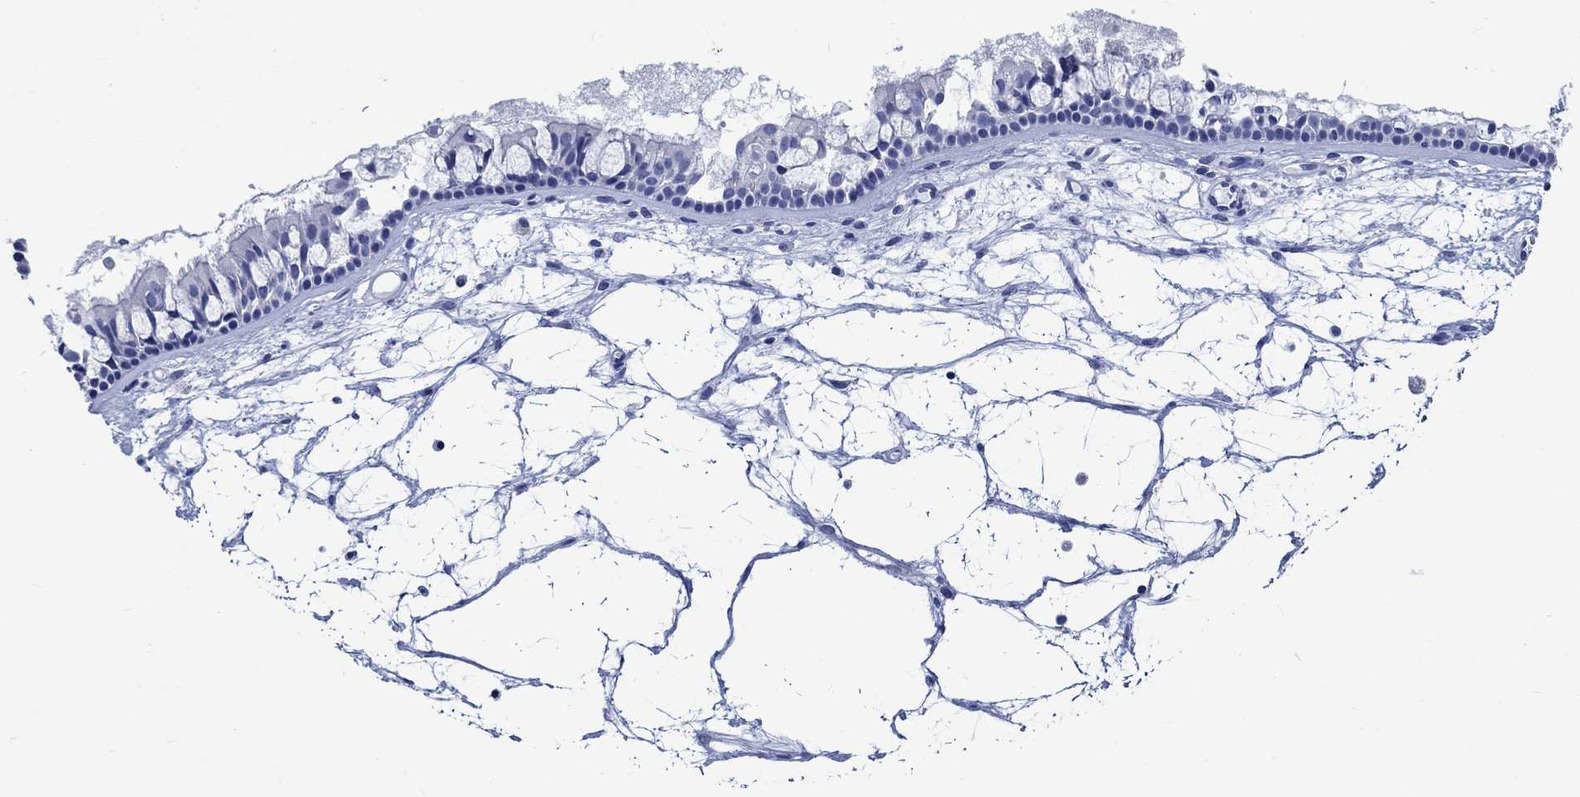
{"staining": {"intensity": "negative", "quantity": "none", "location": "none"}, "tissue": "nasopharynx", "cell_type": "Respiratory epithelial cells", "image_type": "normal", "snomed": [{"axis": "morphology", "description": "Normal tissue, NOS"}, {"axis": "topography", "description": "Nasopharynx"}], "caption": "Respiratory epithelial cells are negative for protein expression in benign human nasopharynx. (DAB (3,3'-diaminobenzidine) immunohistochemistry (IHC), high magnification).", "gene": "PTPRN2", "patient": {"sex": "female", "age": 68}}